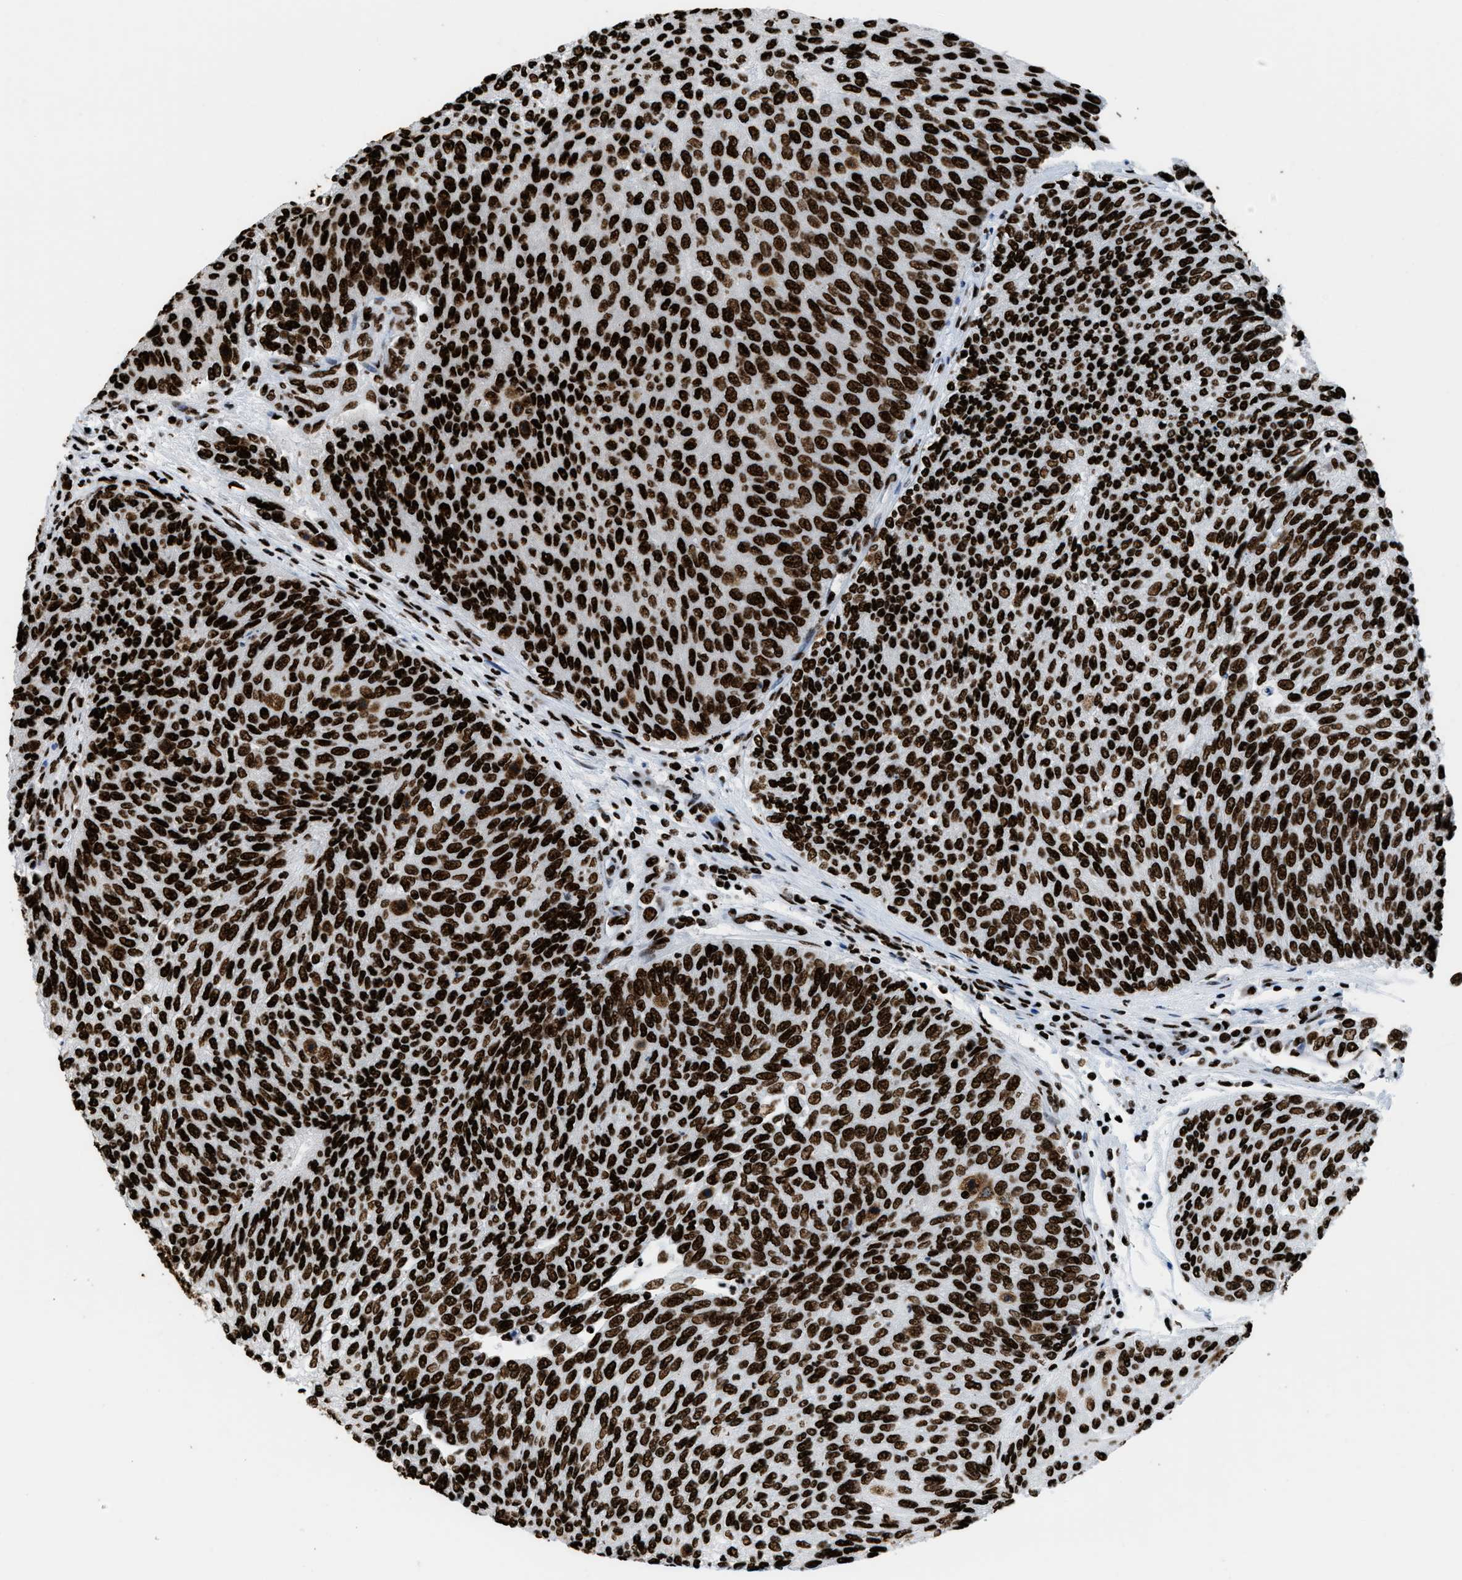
{"staining": {"intensity": "strong", "quantity": ">75%", "location": "nuclear"}, "tissue": "urothelial cancer", "cell_type": "Tumor cells", "image_type": "cancer", "snomed": [{"axis": "morphology", "description": "Urothelial carcinoma, Low grade"}, {"axis": "topography", "description": "Urinary bladder"}], "caption": "IHC (DAB (3,3'-diaminobenzidine)) staining of human urothelial carcinoma (low-grade) shows strong nuclear protein positivity in about >75% of tumor cells. (DAB IHC with brightfield microscopy, high magnification).", "gene": "HNRNPM", "patient": {"sex": "female", "age": 79}}